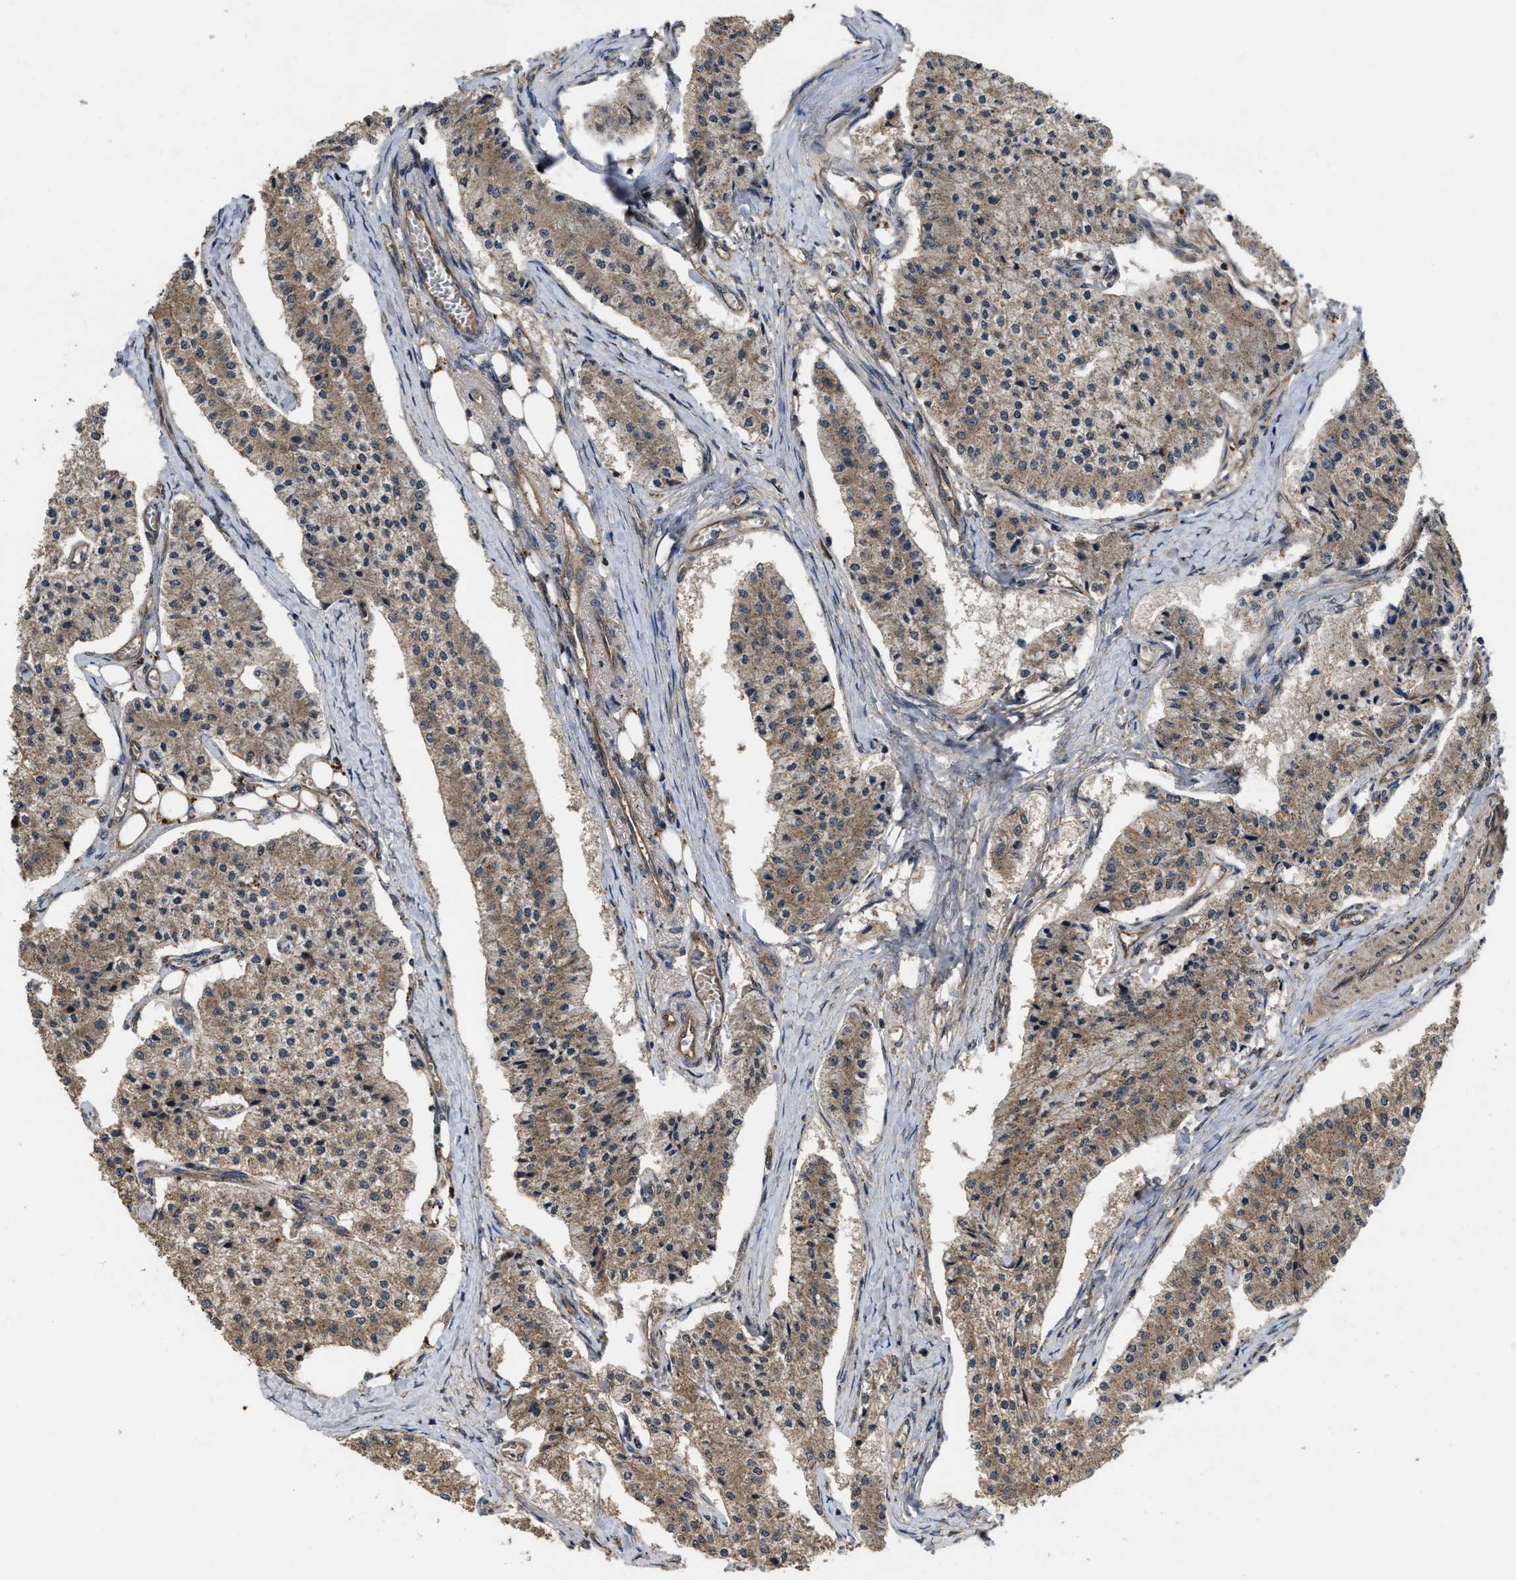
{"staining": {"intensity": "weak", "quantity": ">75%", "location": "cytoplasmic/membranous"}, "tissue": "carcinoid", "cell_type": "Tumor cells", "image_type": "cancer", "snomed": [{"axis": "morphology", "description": "Carcinoid, malignant, NOS"}, {"axis": "topography", "description": "Colon"}], "caption": "This micrograph shows immunohistochemistry staining of human carcinoid, with low weak cytoplasmic/membranous positivity in approximately >75% of tumor cells.", "gene": "FZD6", "patient": {"sex": "female", "age": 52}}